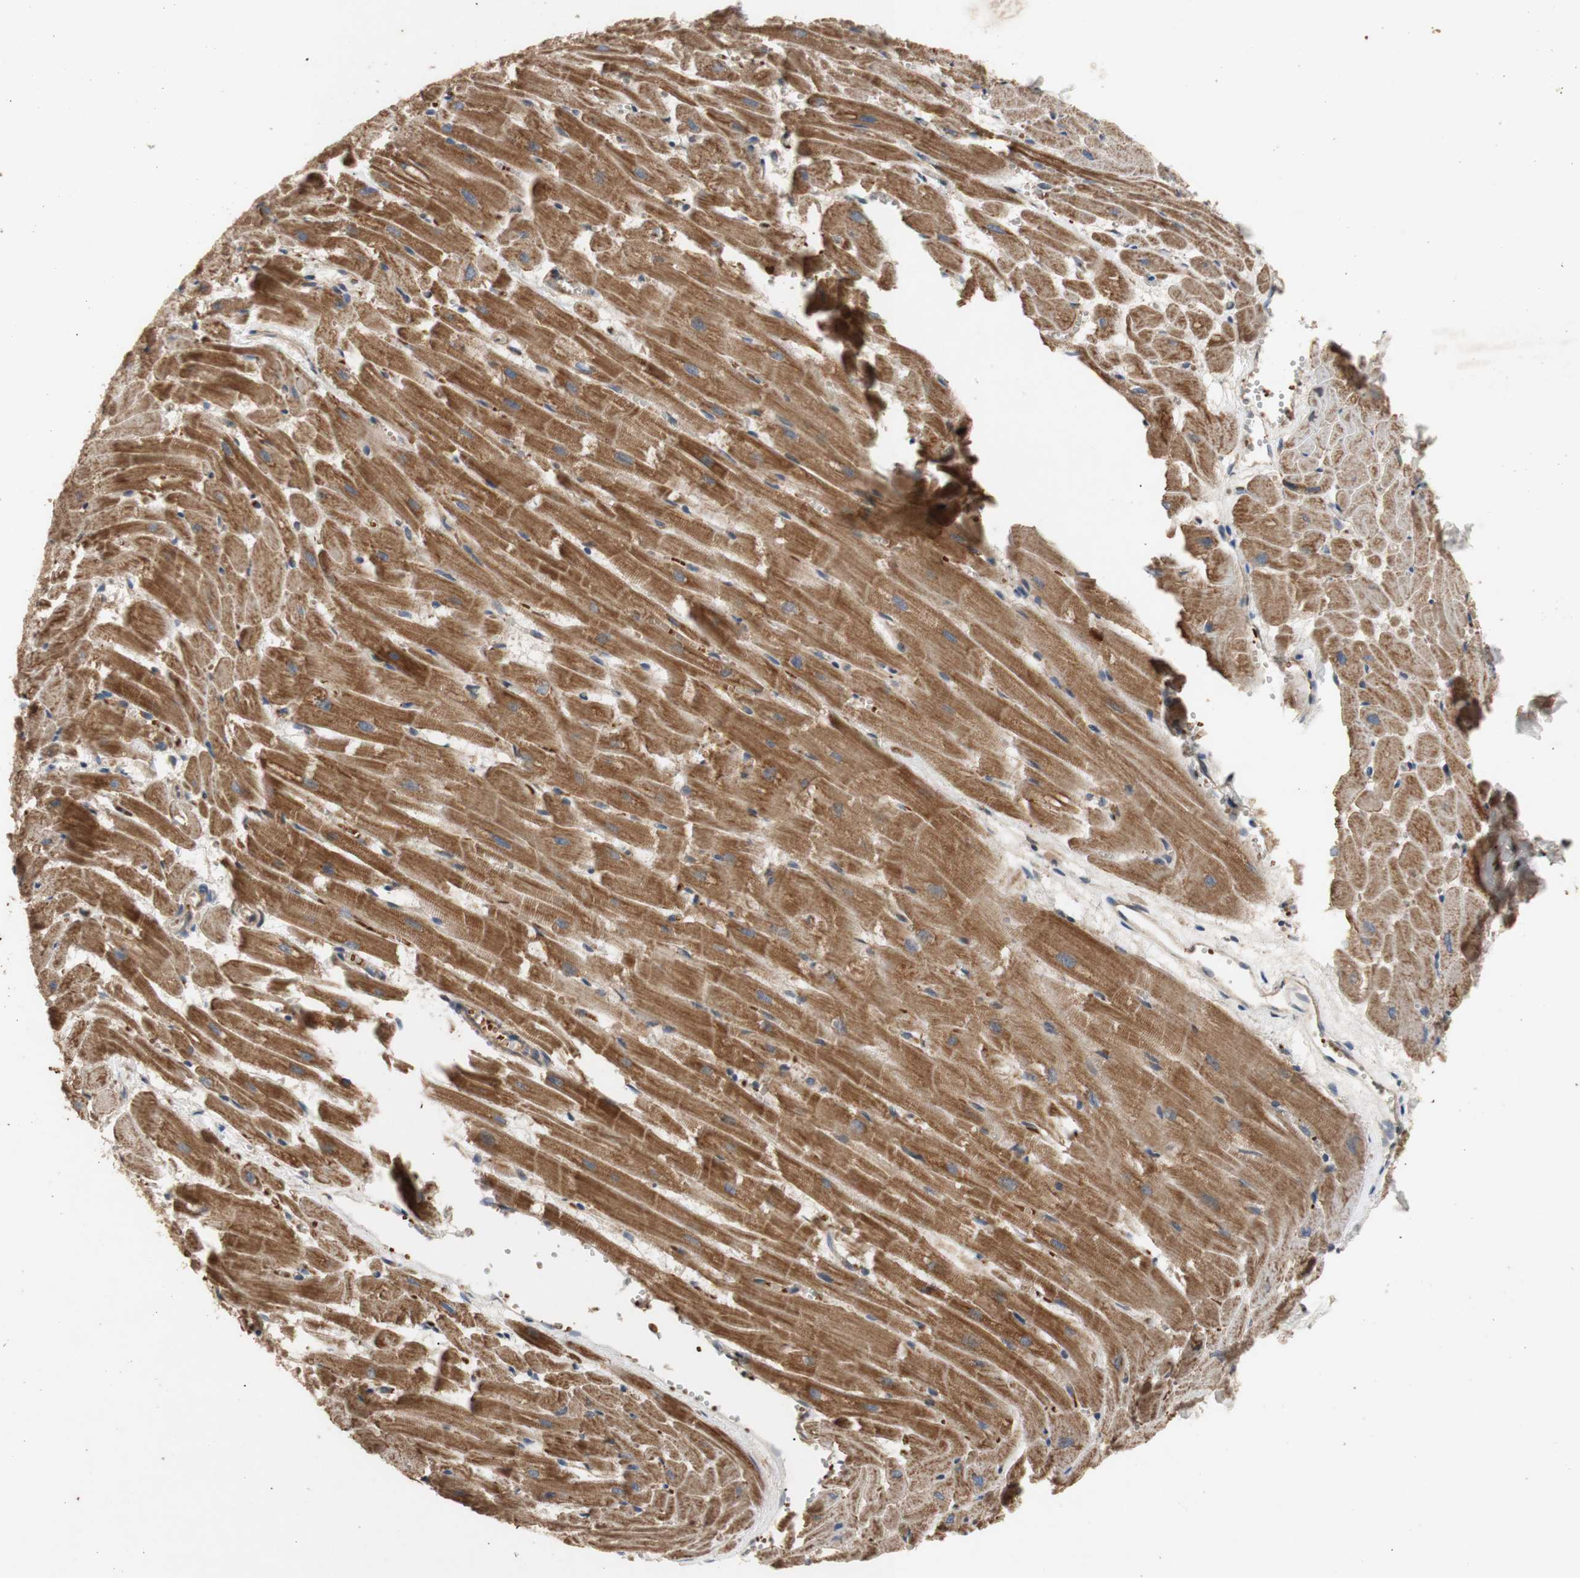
{"staining": {"intensity": "moderate", "quantity": ">75%", "location": "cytoplasmic/membranous"}, "tissue": "heart muscle", "cell_type": "Cardiomyocytes", "image_type": "normal", "snomed": [{"axis": "morphology", "description": "Normal tissue, NOS"}, {"axis": "topography", "description": "Heart"}], "caption": "Immunohistochemical staining of unremarkable human heart muscle reveals >75% levels of moderate cytoplasmic/membranous protein staining in about >75% of cardiomyocytes. Using DAB (3,3'-diaminobenzidine) (brown) and hematoxylin (blue) stains, captured at high magnification using brightfield microscopy.", "gene": "PKN1", "patient": {"sex": "female", "age": 19}}